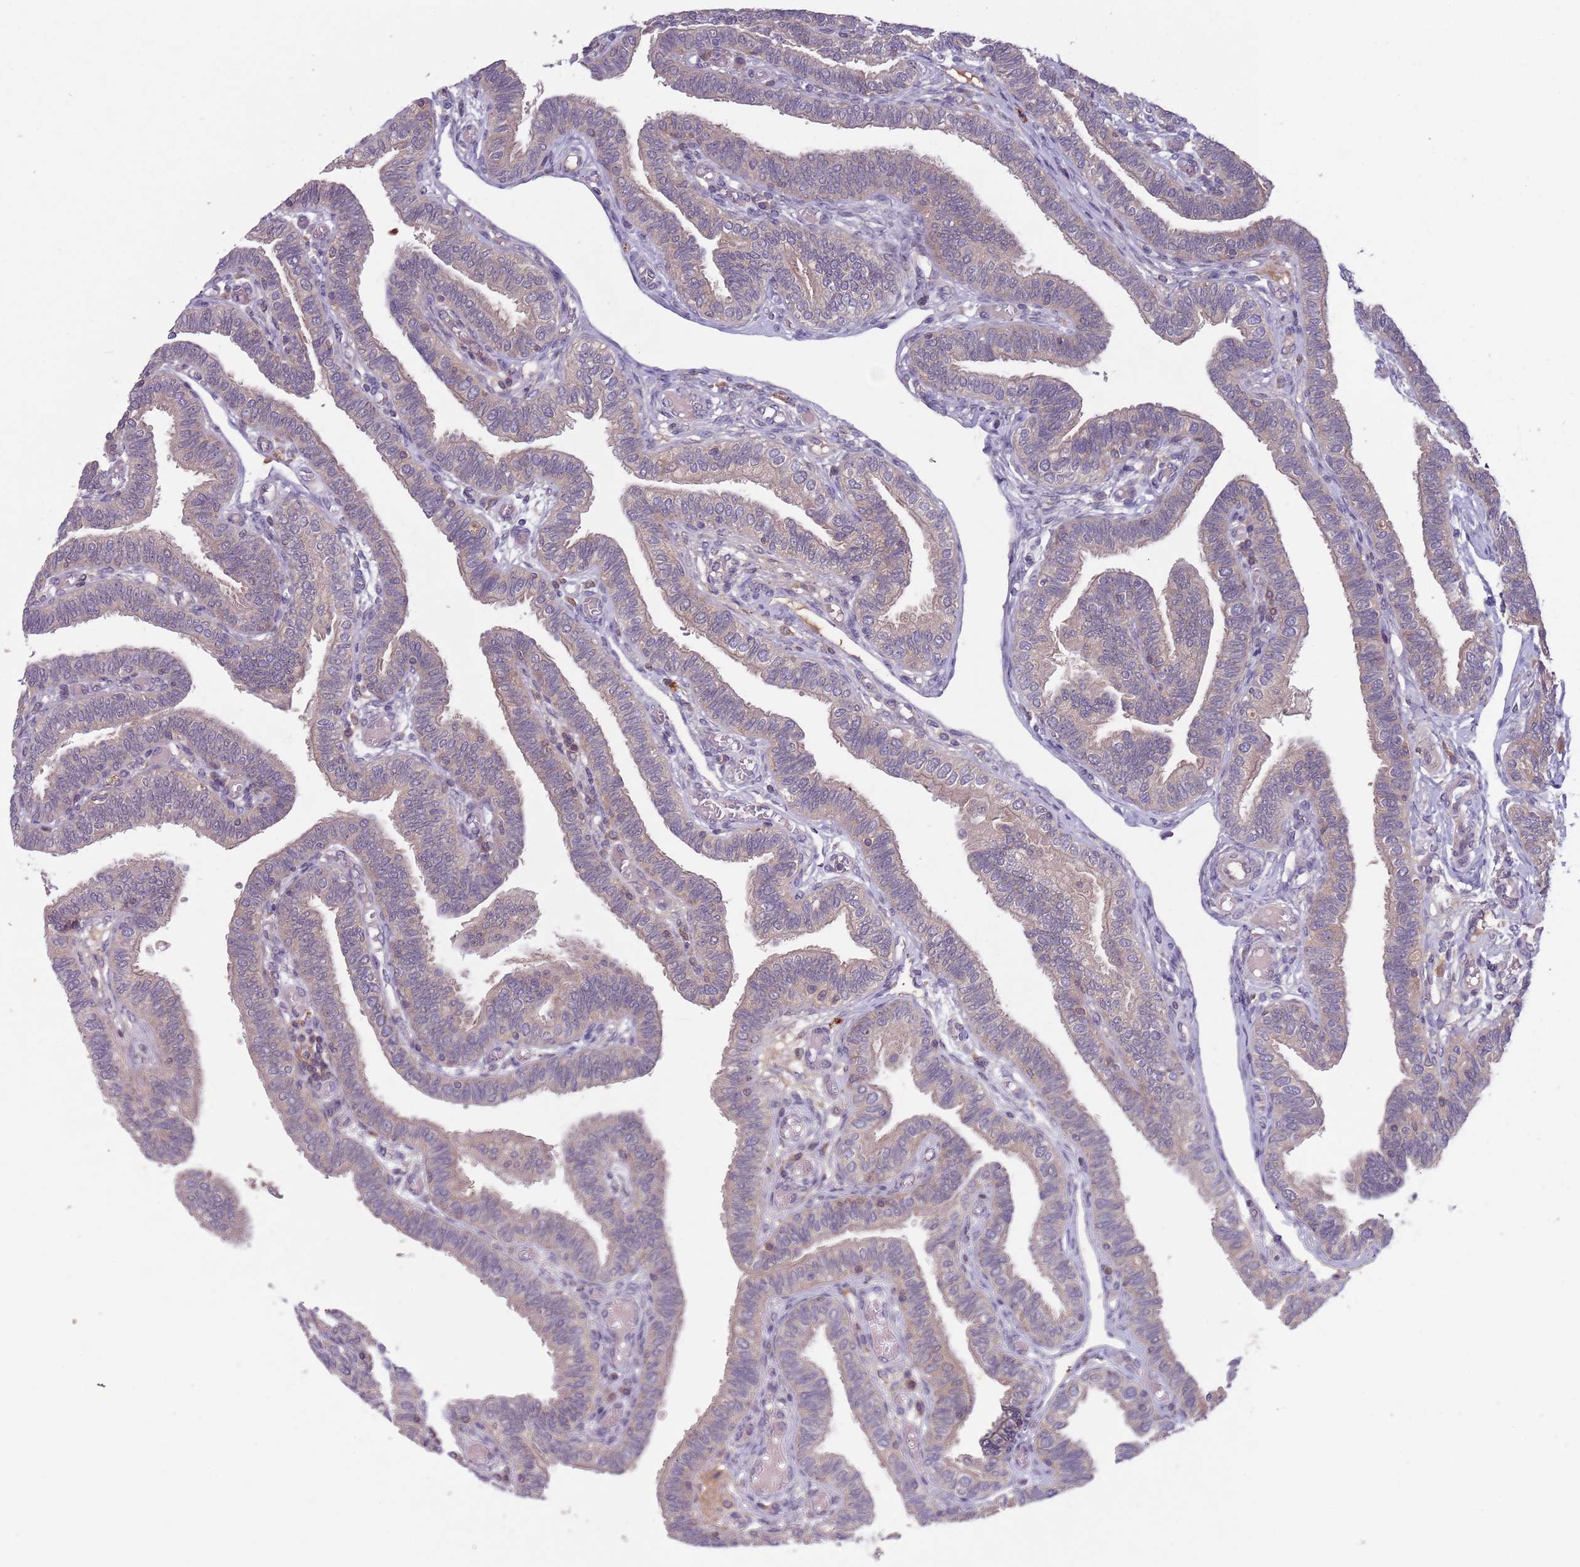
{"staining": {"intensity": "weak", "quantity": "25%-75%", "location": "cytoplasmic/membranous"}, "tissue": "fallopian tube", "cell_type": "Glandular cells", "image_type": "normal", "snomed": [{"axis": "morphology", "description": "Normal tissue, NOS"}, {"axis": "topography", "description": "Fallopian tube"}], "caption": "Immunohistochemical staining of unremarkable fallopian tube reveals weak cytoplasmic/membranous protein staining in about 25%-75% of glandular cells.", "gene": "TYW1B", "patient": {"sex": "female", "age": 39}}